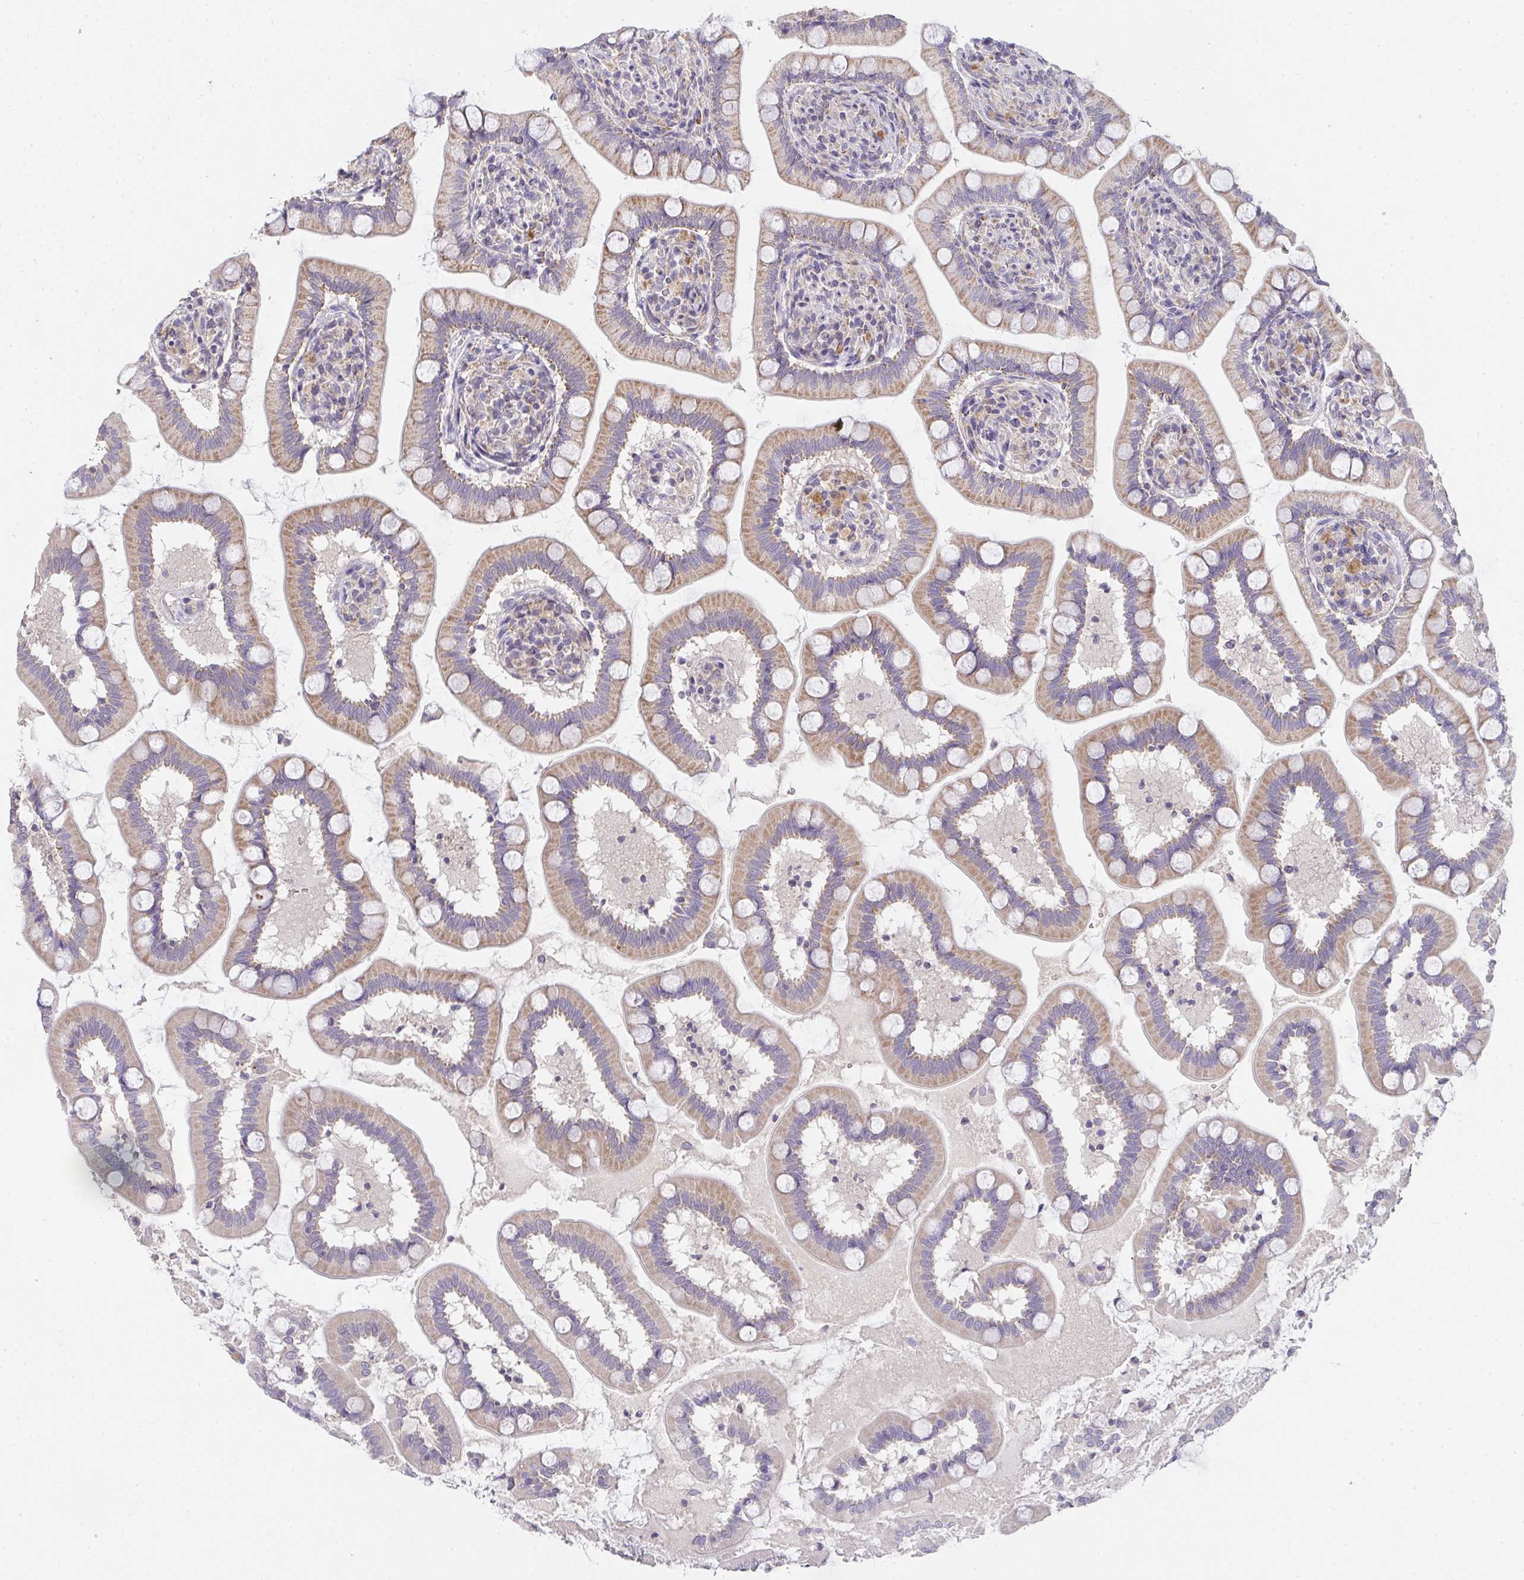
{"staining": {"intensity": "moderate", "quantity": ">75%", "location": "cytoplasmic/membranous"}, "tissue": "small intestine", "cell_type": "Glandular cells", "image_type": "normal", "snomed": [{"axis": "morphology", "description": "Normal tissue, NOS"}, {"axis": "topography", "description": "Small intestine"}], "caption": "The image reveals immunohistochemical staining of benign small intestine. There is moderate cytoplasmic/membranous positivity is seen in about >75% of glandular cells. (IHC, brightfield microscopy, high magnification).", "gene": "TMEM219", "patient": {"sex": "female", "age": 64}}